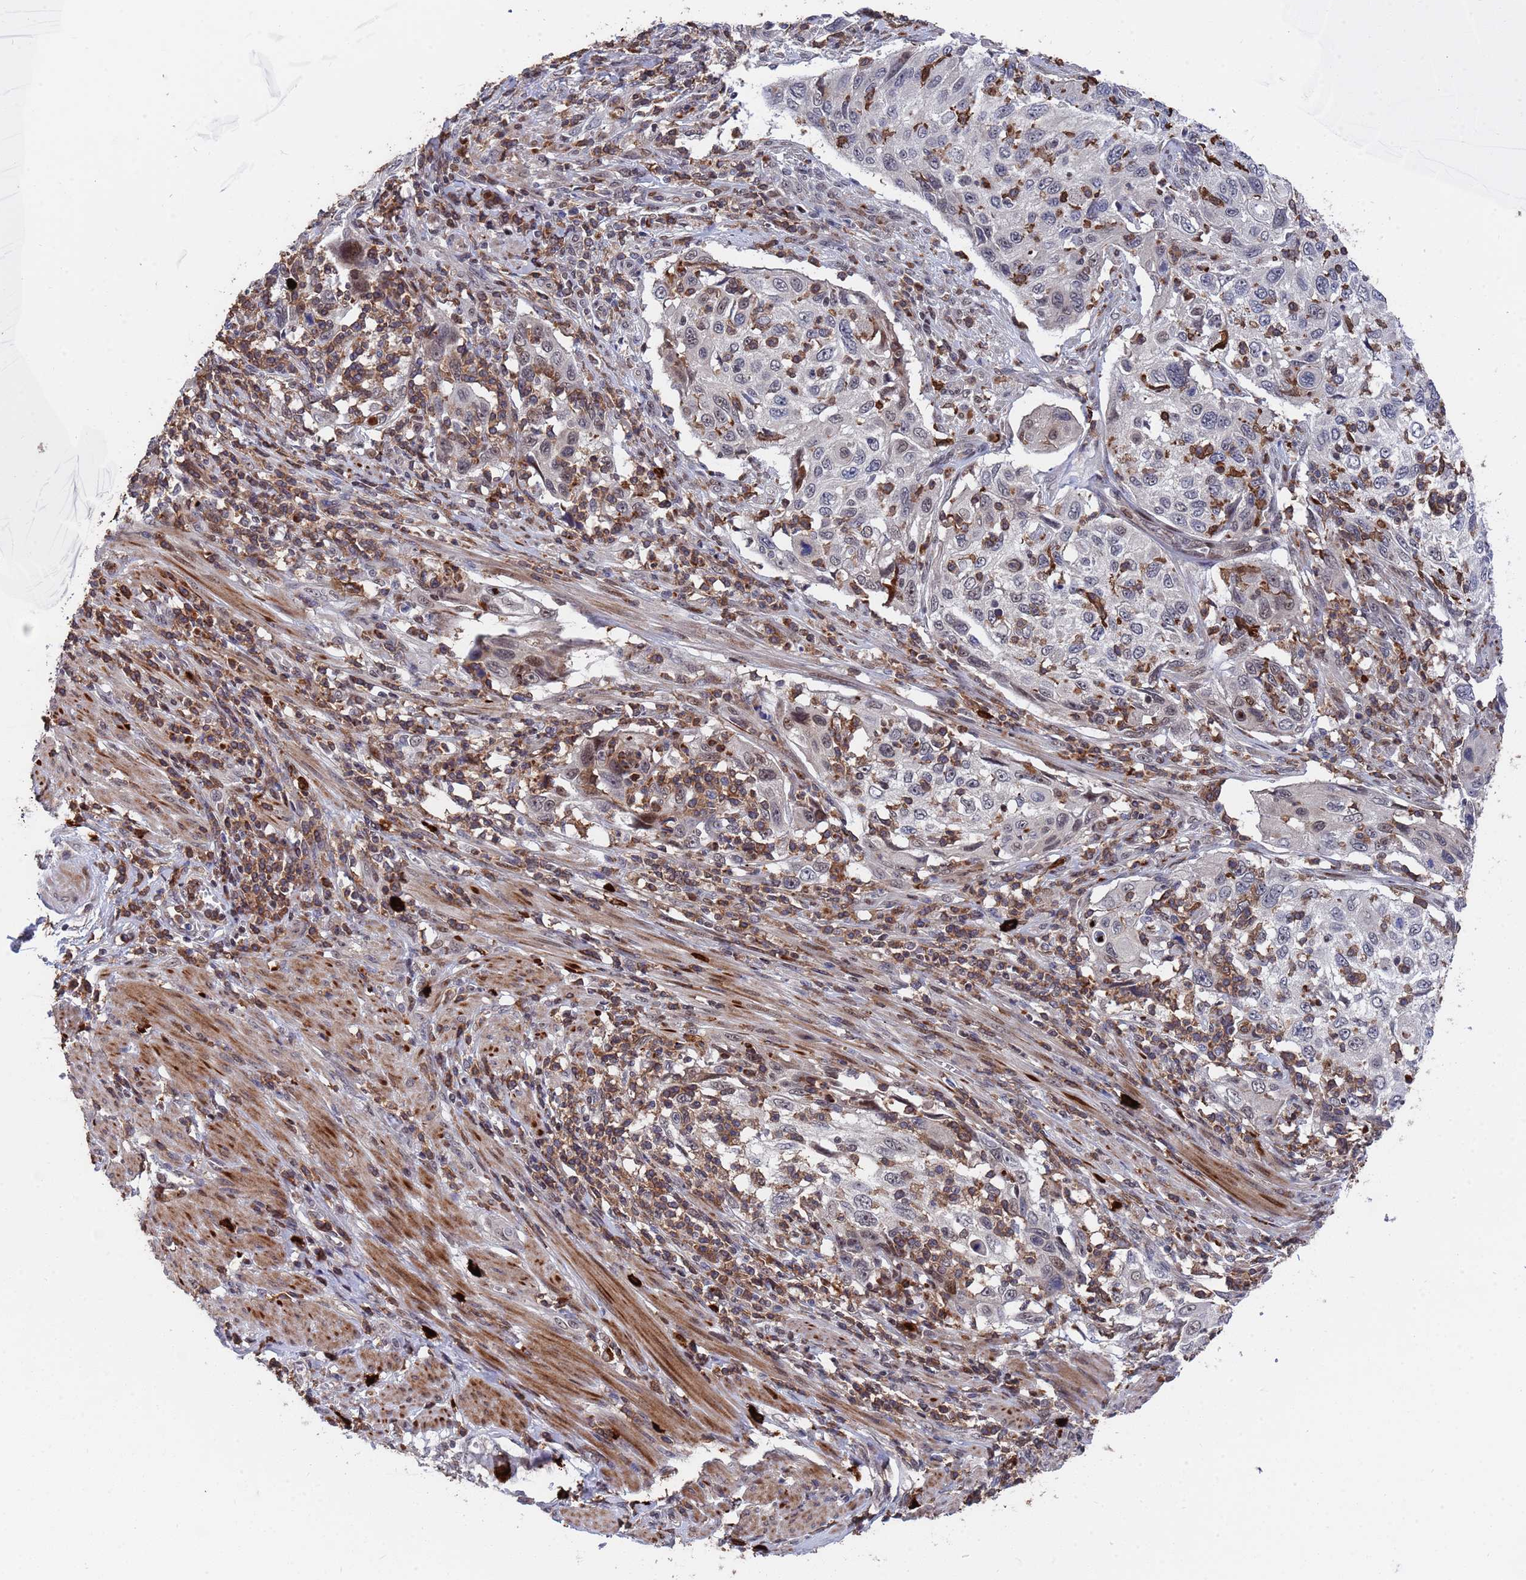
{"staining": {"intensity": "moderate", "quantity": "<25%", "location": "cytoplasmic/membranous"}, "tissue": "cervical cancer", "cell_type": "Tumor cells", "image_type": "cancer", "snomed": [{"axis": "morphology", "description": "Squamous cell carcinoma, NOS"}, {"axis": "topography", "description": "Cervix"}], "caption": "IHC (DAB (3,3'-diaminobenzidine)) staining of human squamous cell carcinoma (cervical) reveals moderate cytoplasmic/membranous protein expression in approximately <25% of tumor cells.", "gene": "TMBIM6", "patient": {"sex": "female", "age": 70}}